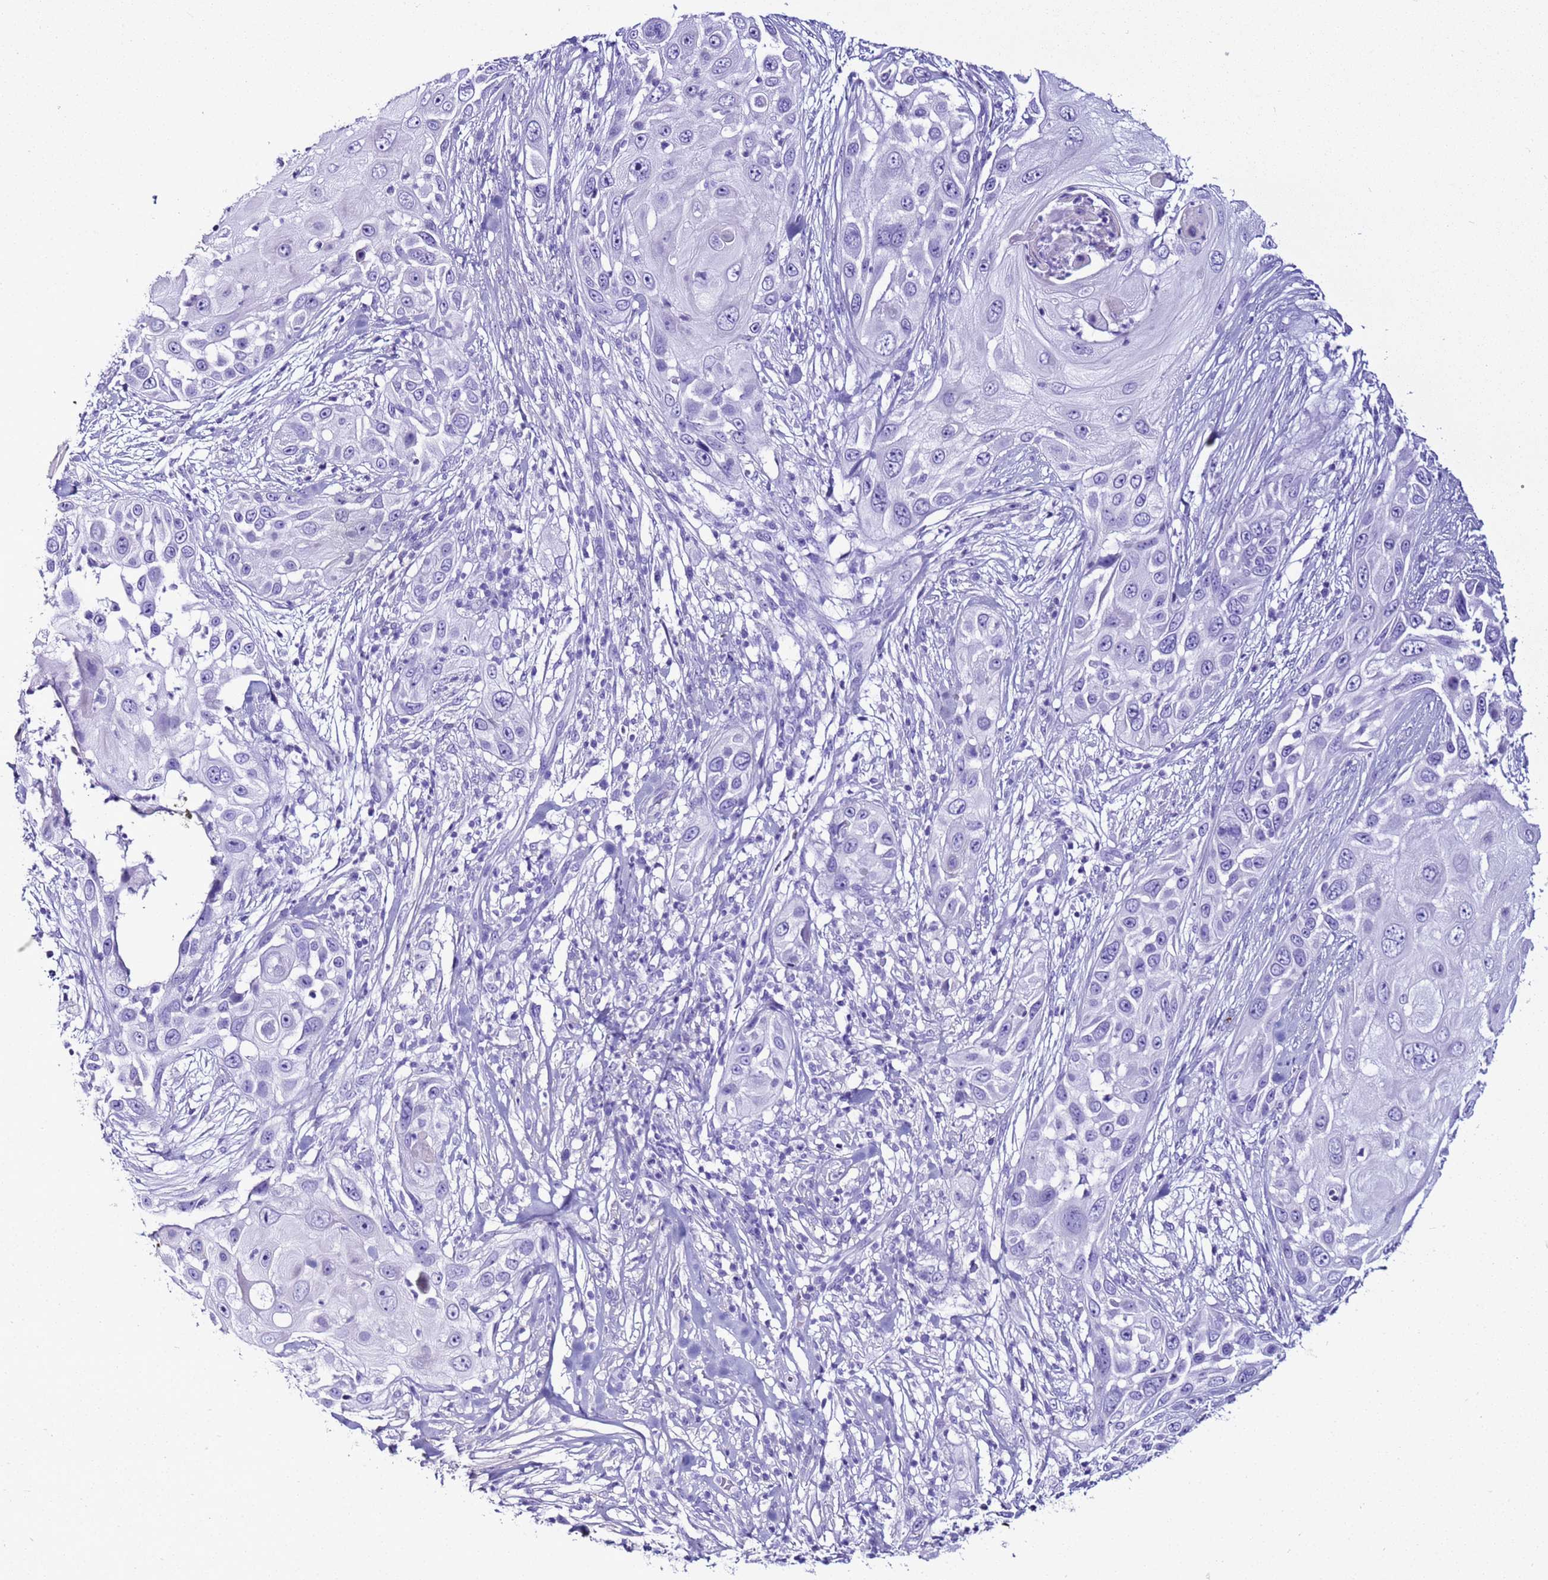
{"staining": {"intensity": "negative", "quantity": "none", "location": "none"}, "tissue": "skin cancer", "cell_type": "Tumor cells", "image_type": "cancer", "snomed": [{"axis": "morphology", "description": "Squamous cell carcinoma, NOS"}, {"axis": "topography", "description": "Skin"}], "caption": "Immunohistochemistry (IHC) image of neoplastic tissue: human skin cancer stained with DAB (3,3'-diaminobenzidine) displays no significant protein positivity in tumor cells.", "gene": "LCMT1", "patient": {"sex": "female", "age": 44}}